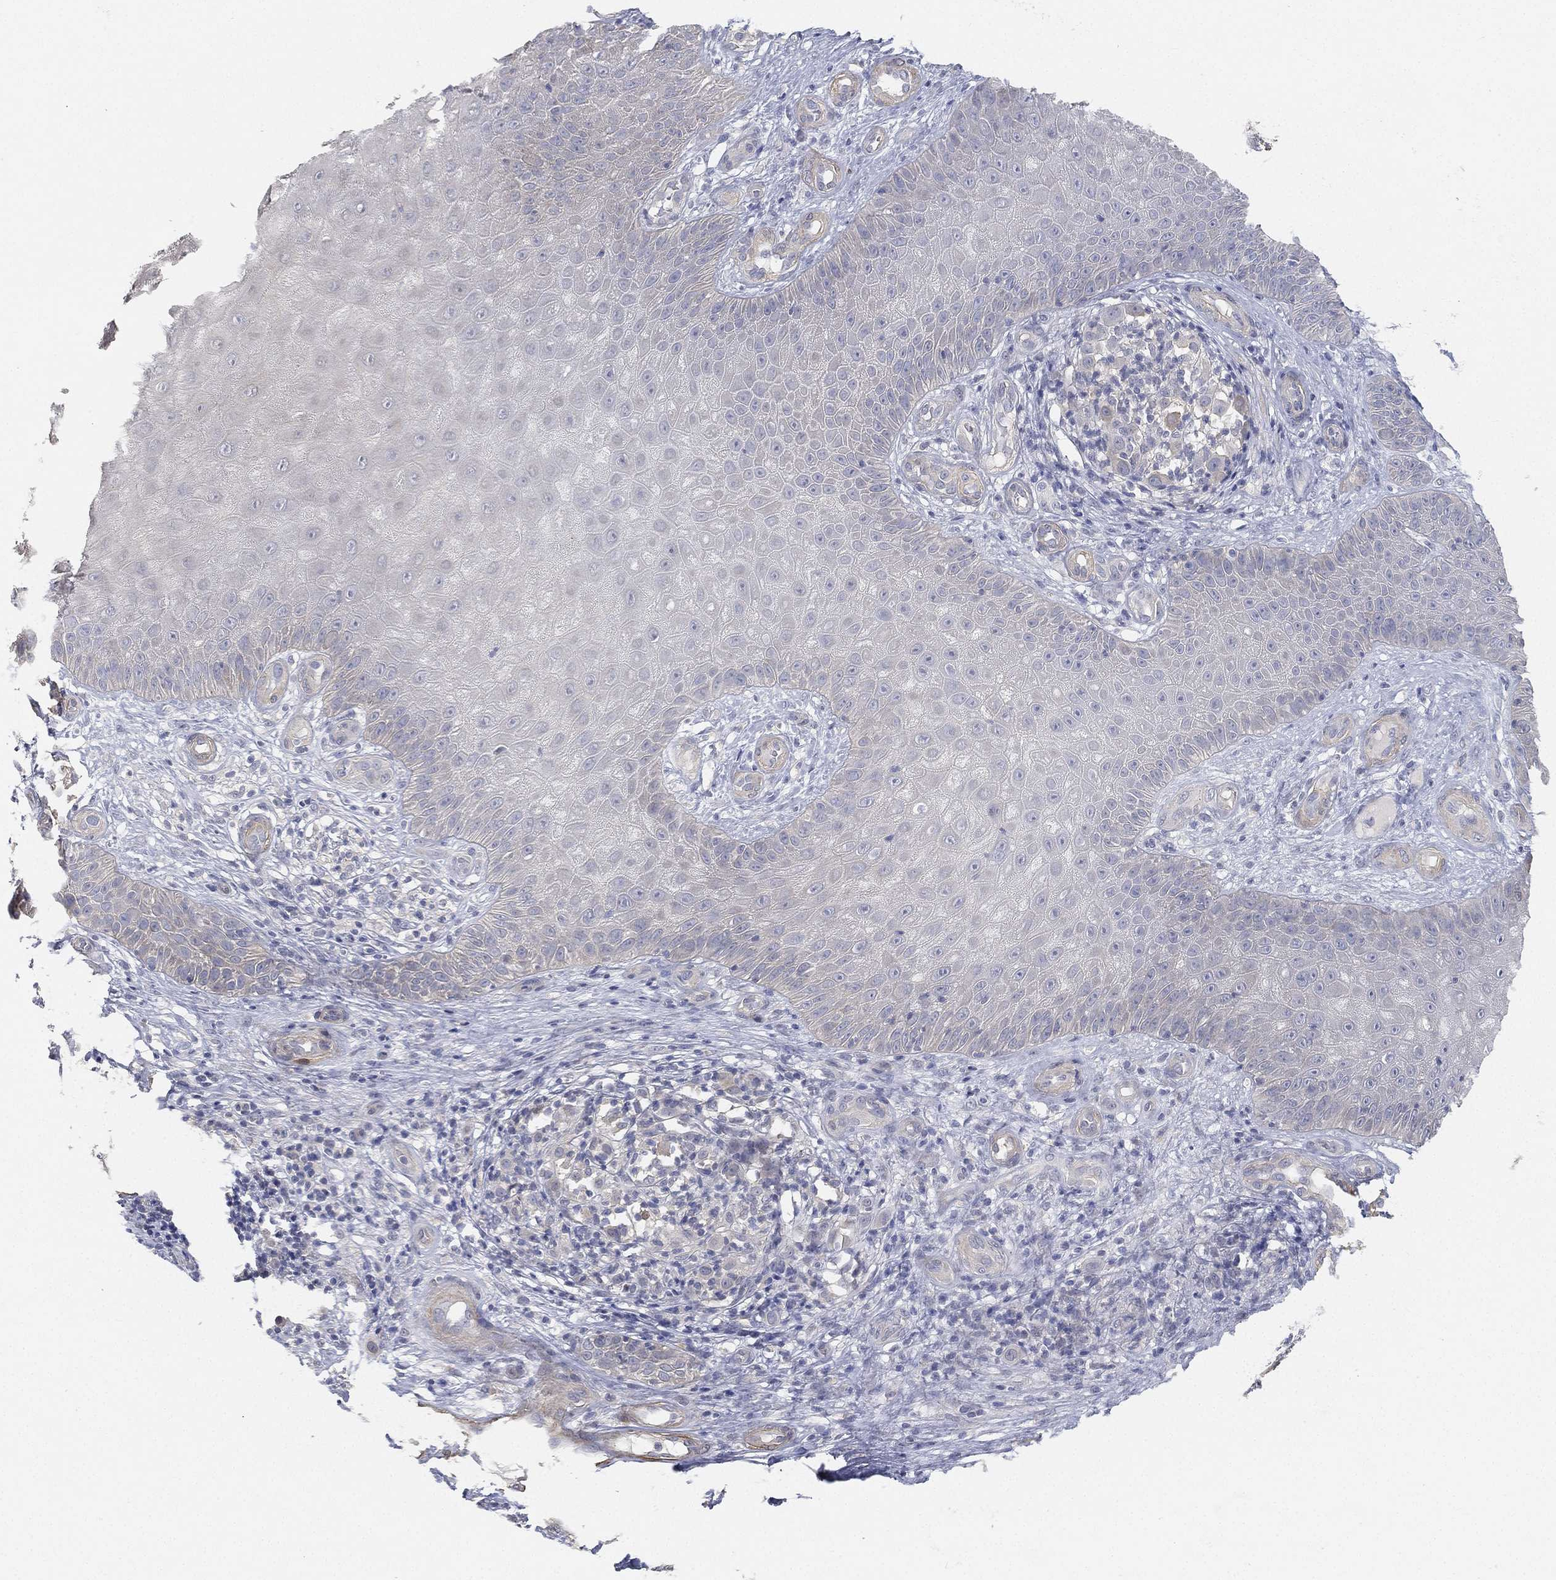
{"staining": {"intensity": "negative", "quantity": "none", "location": "none"}, "tissue": "melanoma", "cell_type": "Tumor cells", "image_type": "cancer", "snomed": [{"axis": "morphology", "description": "Malignant melanoma, NOS"}, {"axis": "topography", "description": "Skin"}], "caption": "Tumor cells are negative for protein expression in human melanoma.", "gene": "GPR61", "patient": {"sex": "female", "age": 87}}